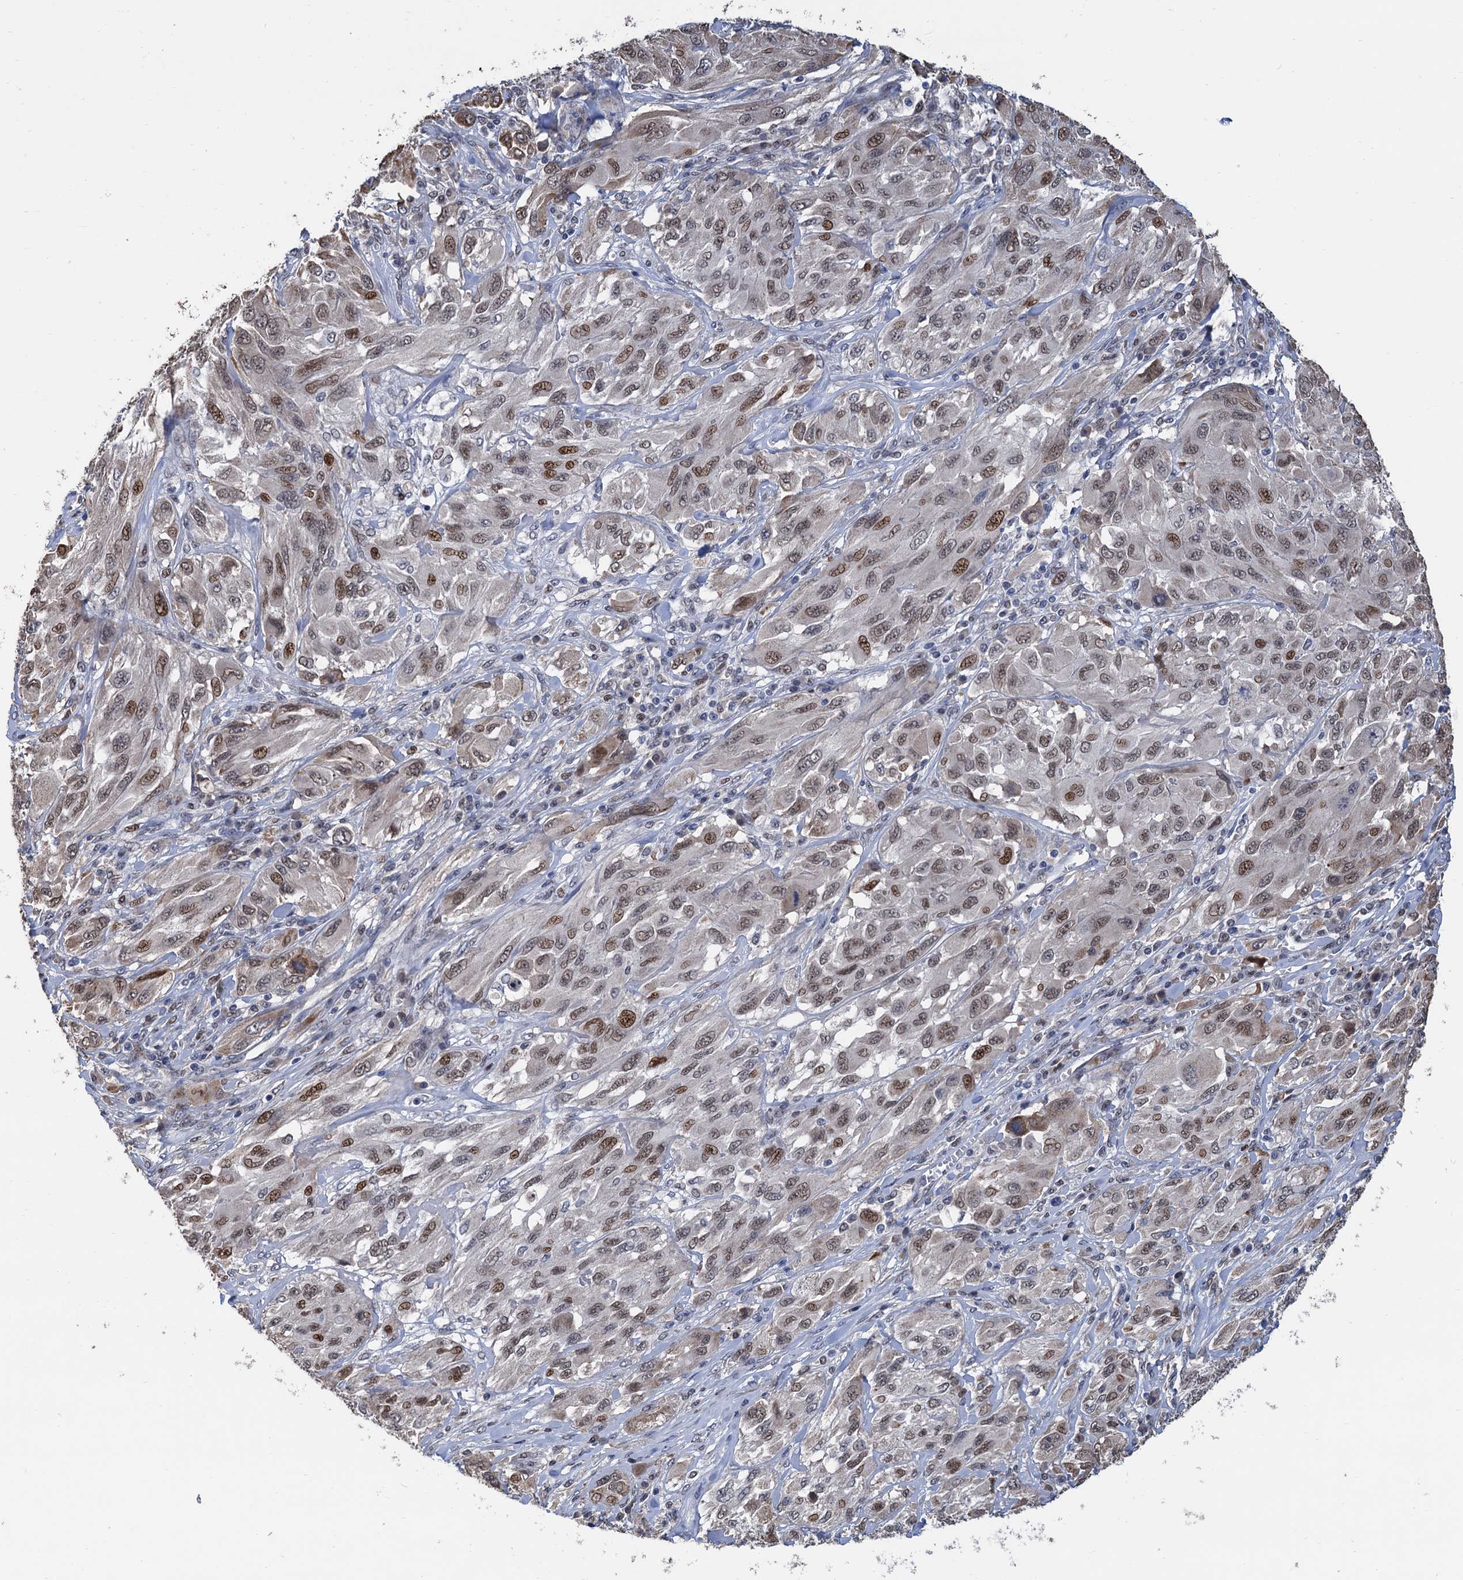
{"staining": {"intensity": "moderate", "quantity": "25%-75%", "location": "nuclear"}, "tissue": "melanoma", "cell_type": "Tumor cells", "image_type": "cancer", "snomed": [{"axis": "morphology", "description": "Malignant melanoma, NOS"}, {"axis": "topography", "description": "Skin"}], "caption": "The photomicrograph demonstrates a brown stain indicating the presence of a protein in the nuclear of tumor cells in melanoma.", "gene": "TSEN34", "patient": {"sex": "female", "age": 91}}